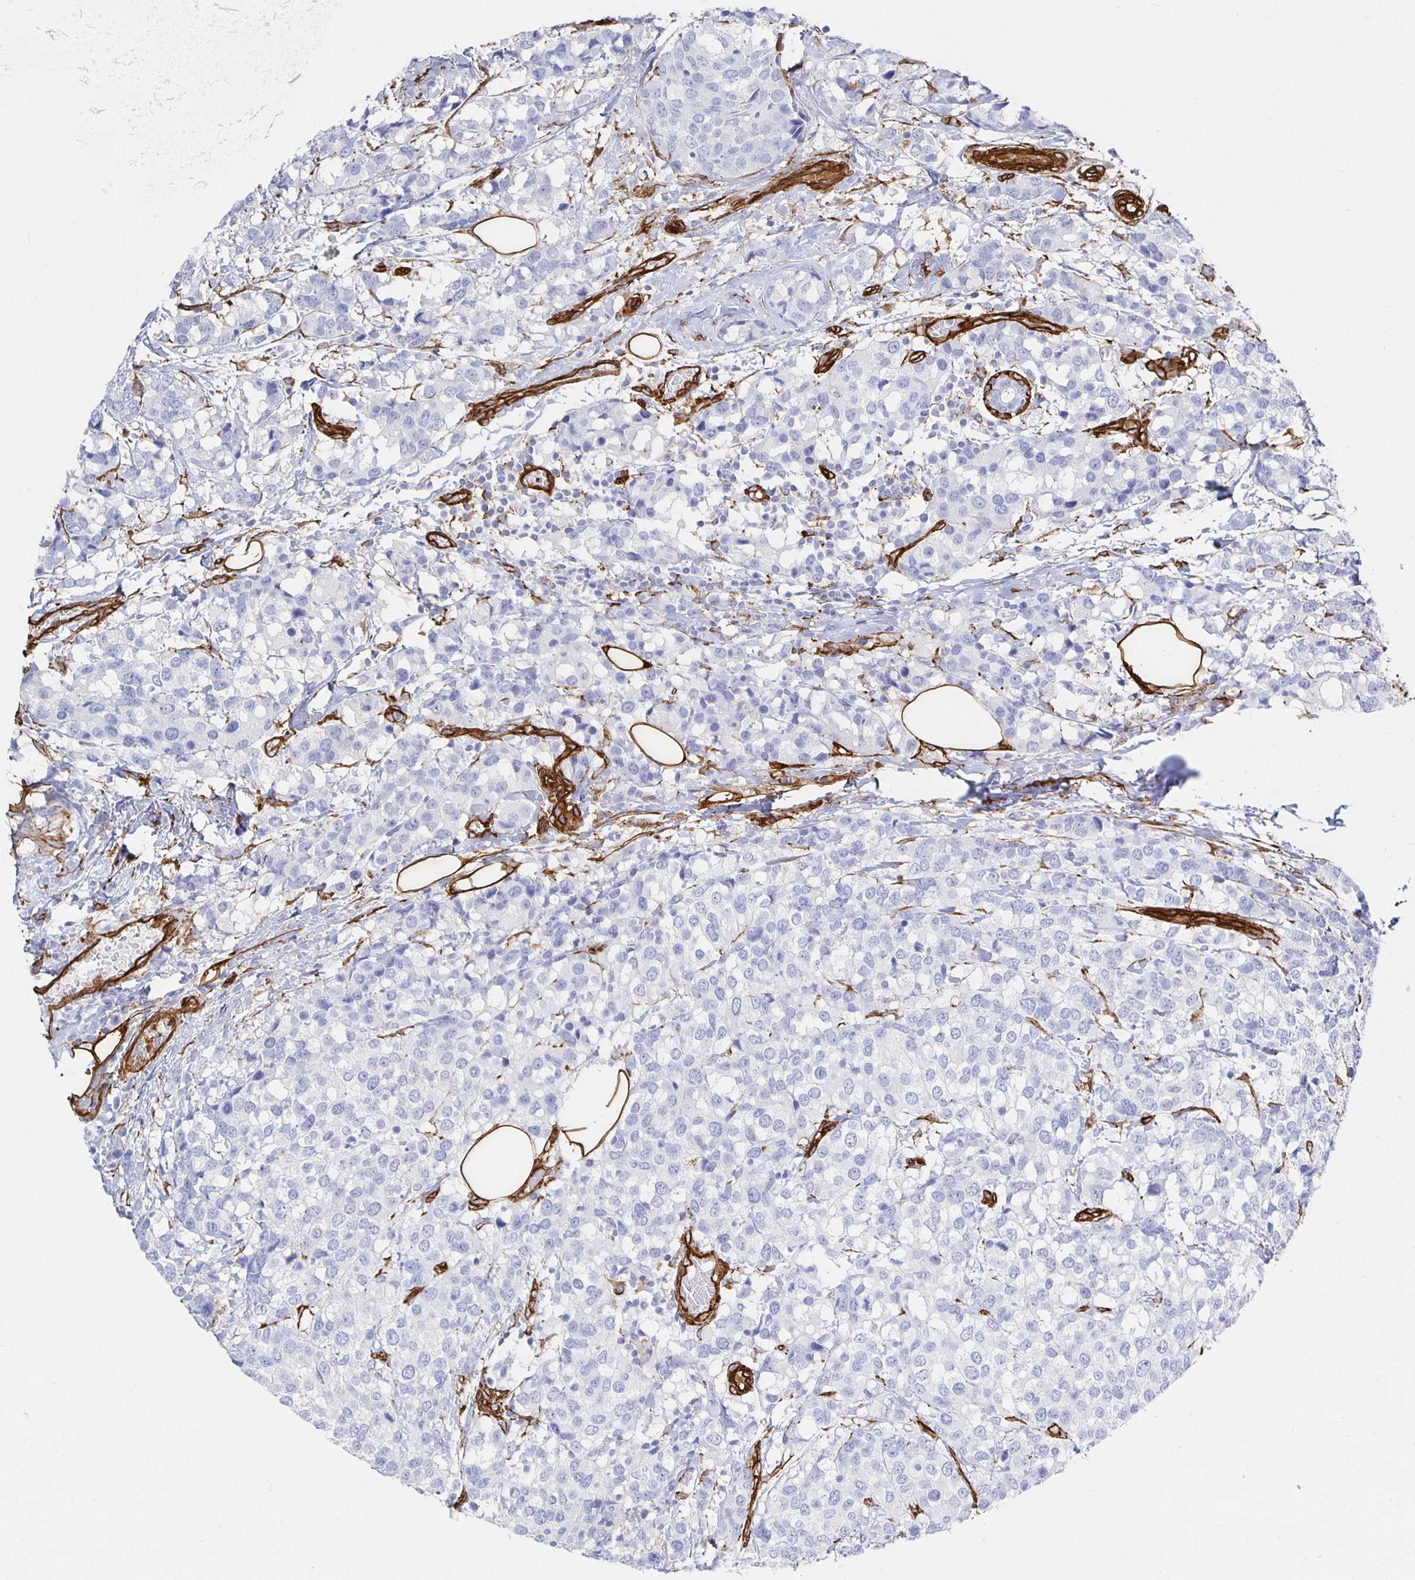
{"staining": {"intensity": "negative", "quantity": "none", "location": "none"}, "tissue": "breast cancer", "cell_type": "Tumor cells", "image_type": "cancer", "snomed": [{"axis": "morphology", "description": "Lobular carcinoma"}, {"axis": "topography", "description": "Breast"}], "caption": "A photomicrograph of human breast cancer is negative for staining in tumor cells.", "gene": "VIPR2", "patient": {"sex": "female", "age": 59}}